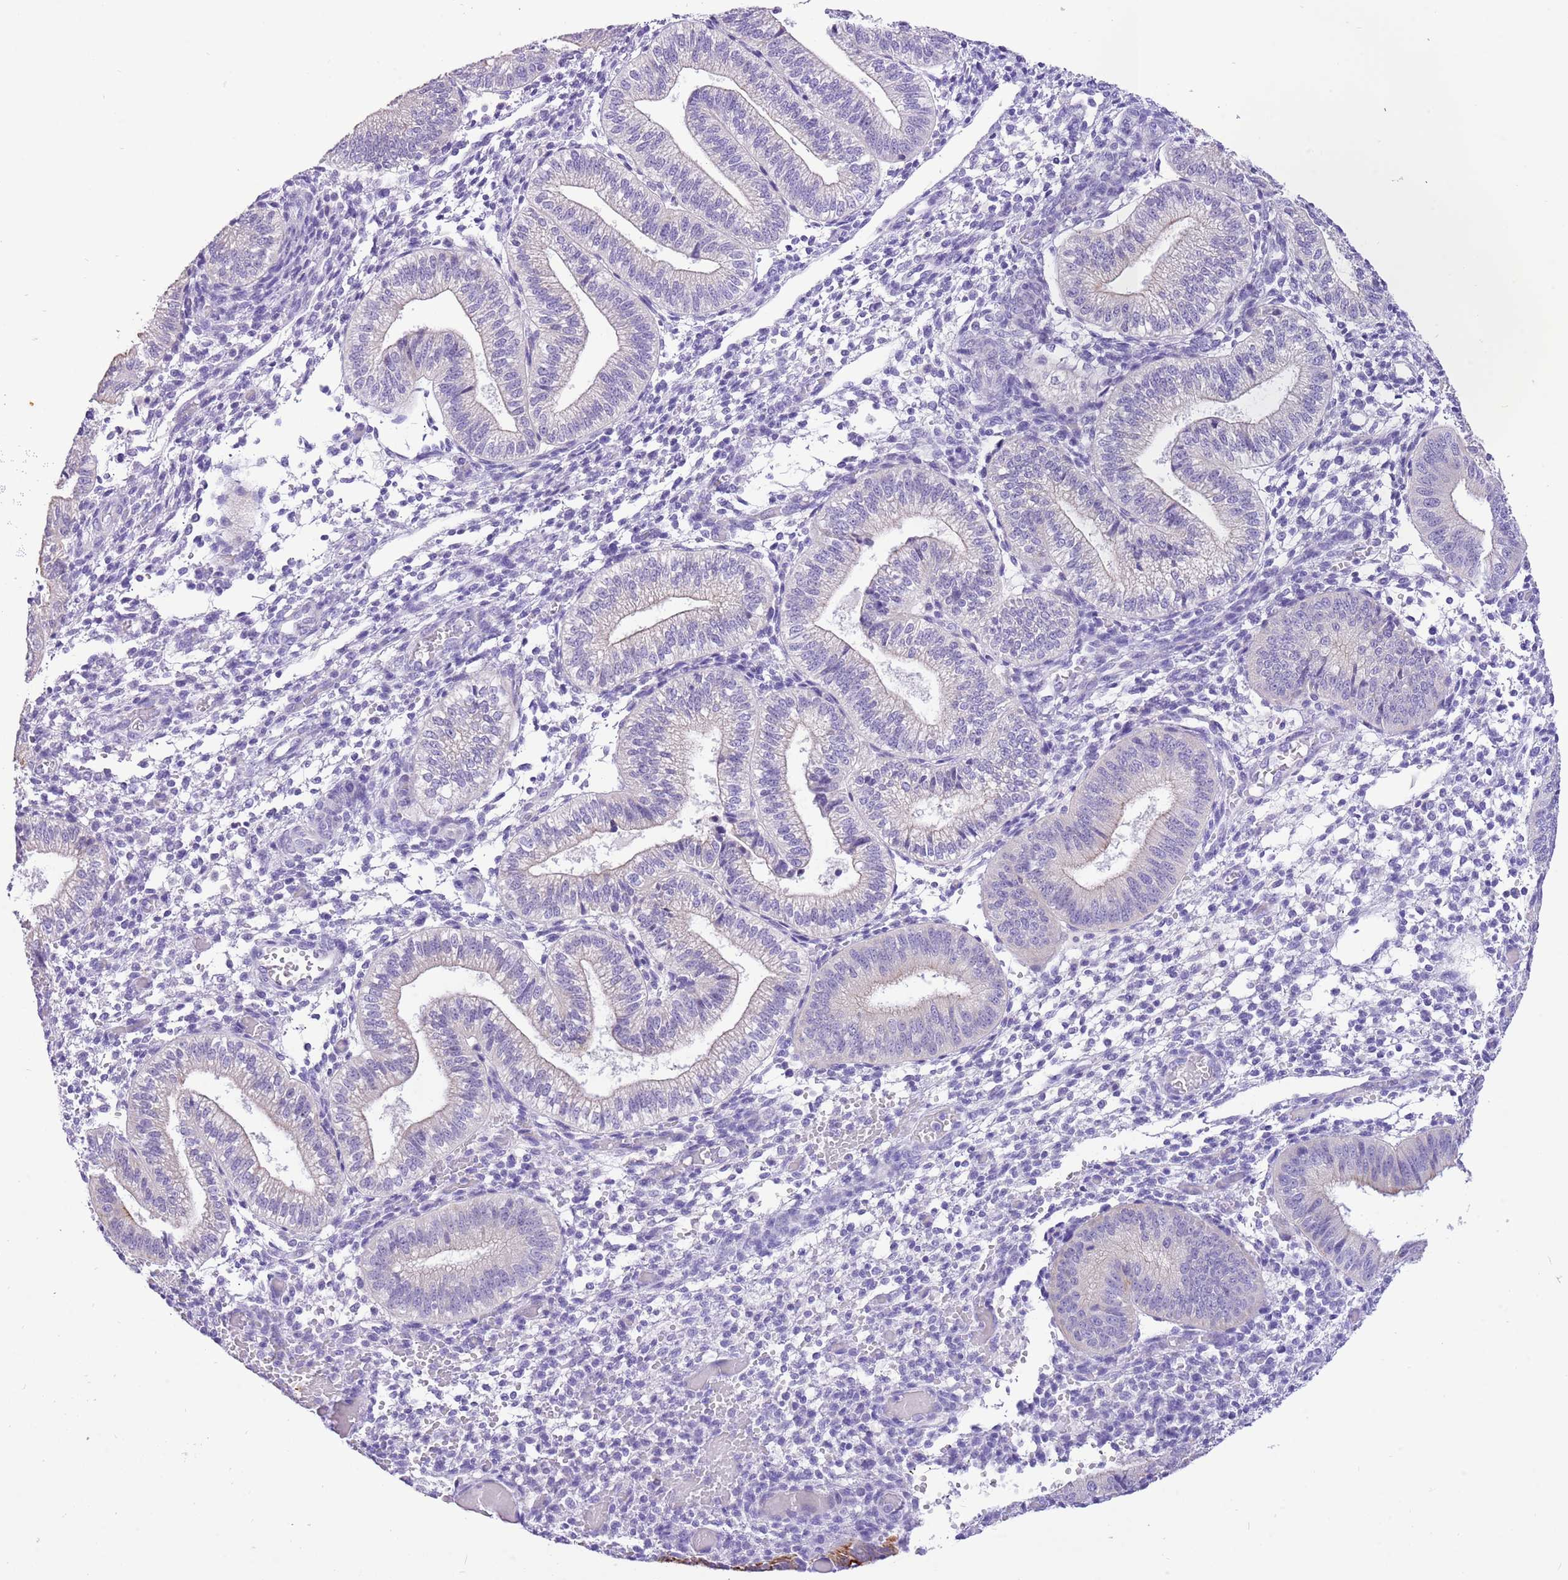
{"staining": {"intensity": "negative", "quantity": "none", "location": "none"}, "tissue": "endometrium", "cell_type": "Cells in endometrial stroma", "image_type": "normal", "snomed": [{"axis": "morphology", "description": "Normal tissue, NOS"}, {"axis": "topography", "description": "Endometrium"}], "caption": "DAB immunohistochemical staining of benign endometrium shows no significant expression in cells in endometrial stroma.", "gene": "R3HDM4", "patient": {"sex": "female", "age": 34}}